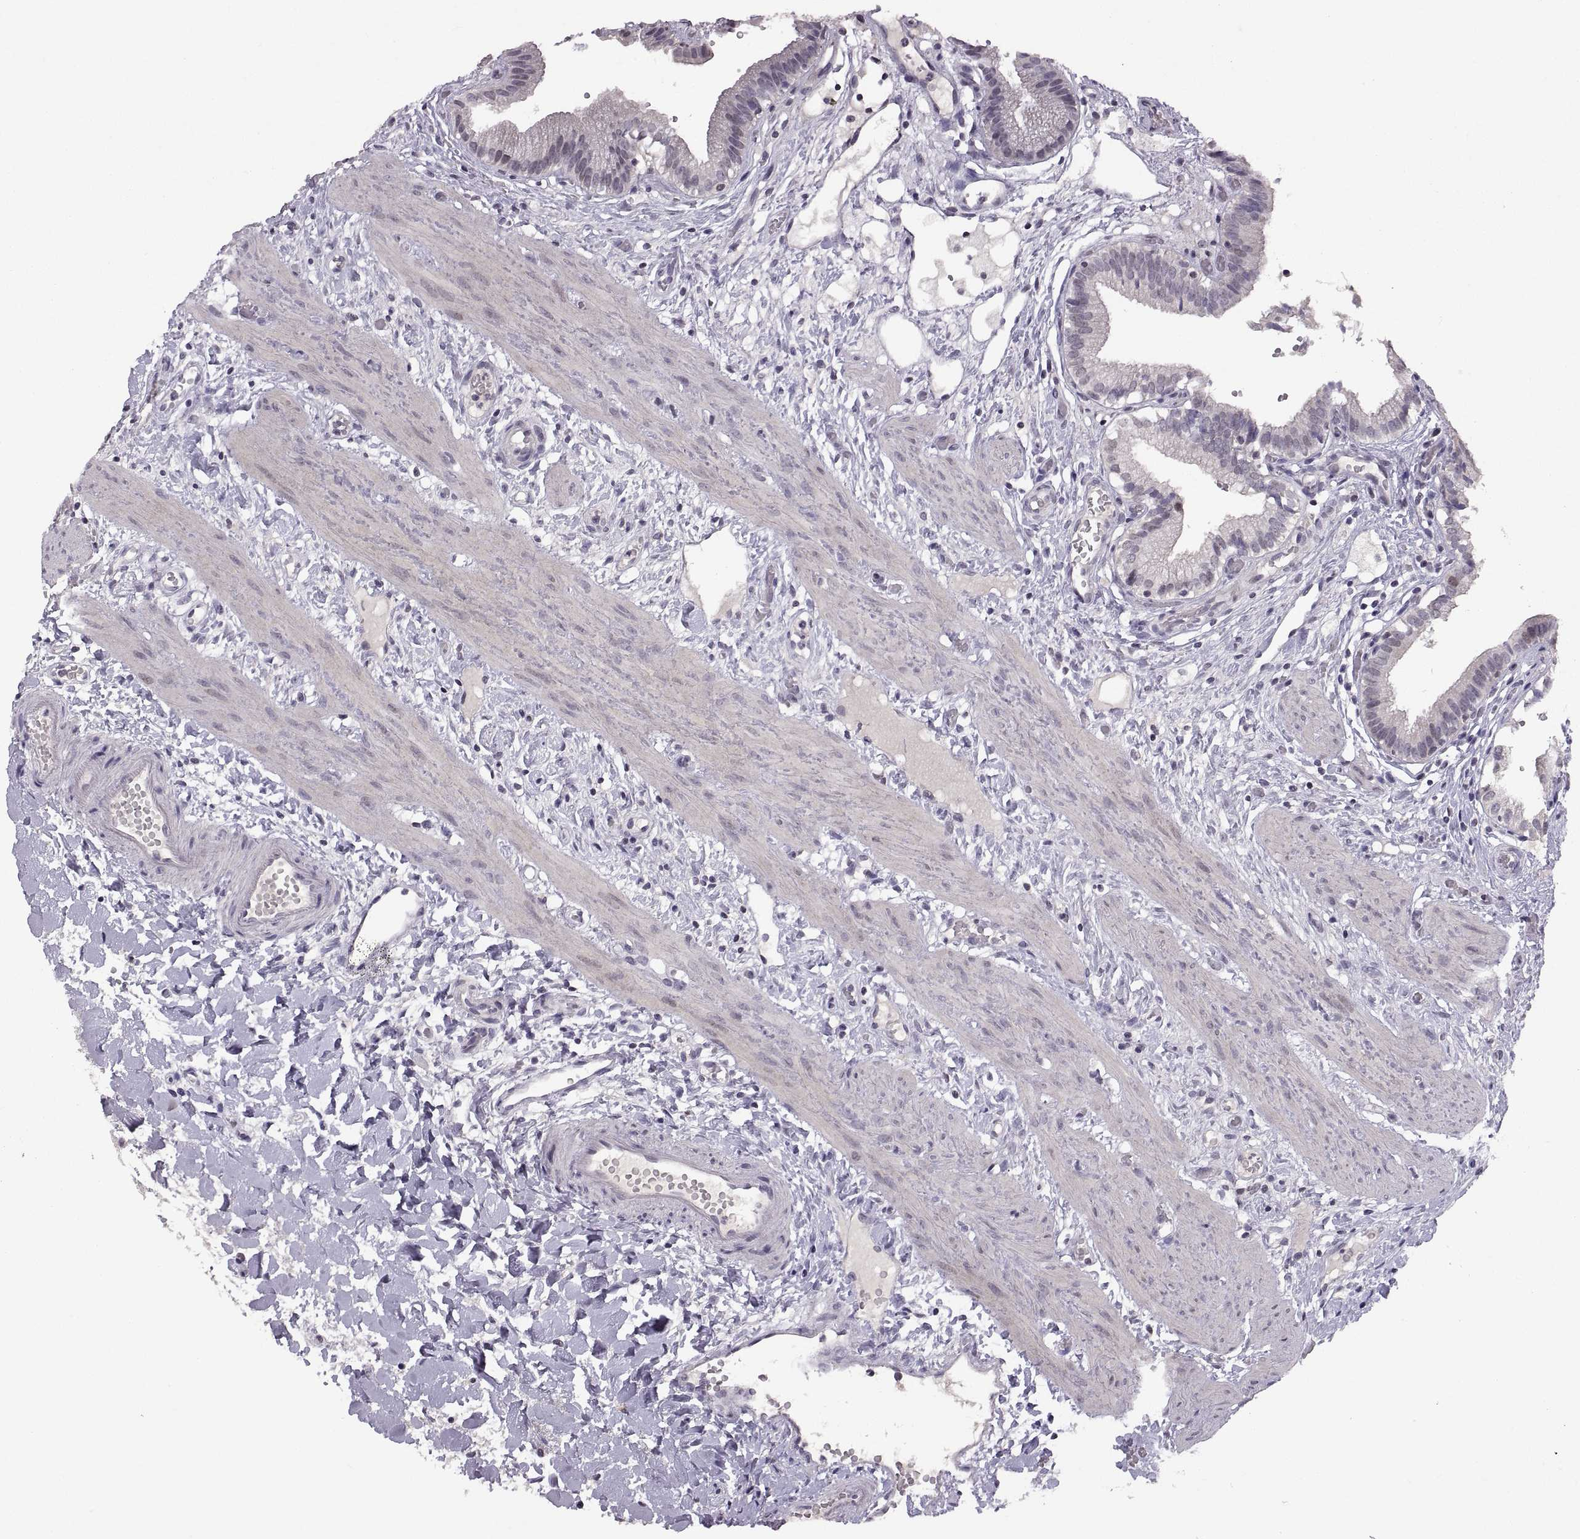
{"staining": {"intensity": "negative", "quantity": "none", "location": "none"}, "tissue": "gallbladder", "cell_type": "Glandular cells", "image_type": "normal", "snomed": [{"axis": "morphology", "description": "Normal tissue, NOS"}, {"axis": "topography", "description": "Gallbladder"}], "caption": "The histopathology image reveals no significant expression in glandular cells of gallbladder. (DAB immunohistochemistry (IHC) visualized using brightfield microscopy, high magnification).", "gene": "NEK2", "patient": {"sex": "female", "age": 24}}